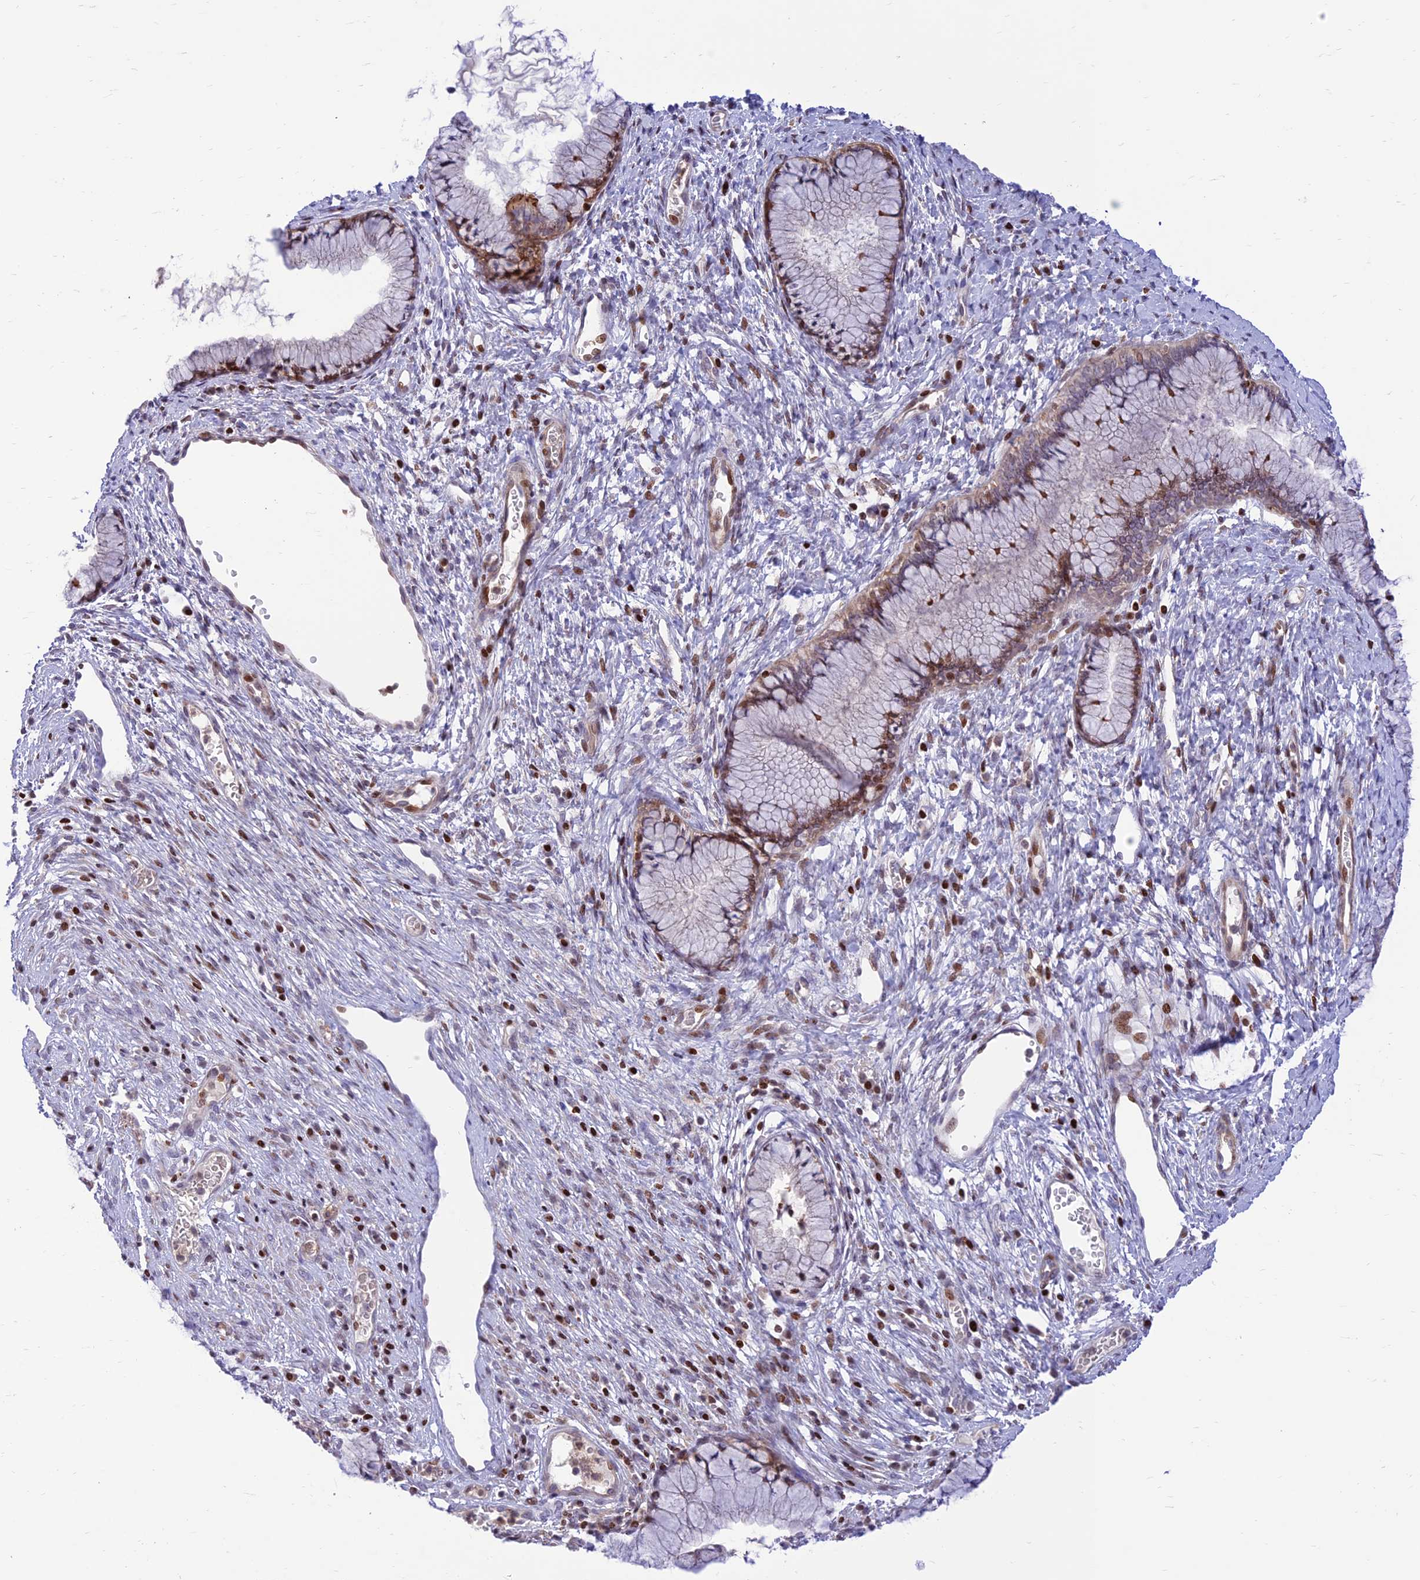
{"staining": {"intensity": "moderate", "quantity": "<25%", "location": "nuclear"}, "tissue": "cervix", "cell_type": "Glandular cells", "image_type": "normal", "snomed": [{"axis": "morphology", "description": "Normal tissue, NOS"}, {"axis": "topography", "description": "Cervix"}], "caption": "Protein analysis of unremarkable cervix displays moderate nuclear staining in approximately <25% of glandular cells. The protein of interest is stained brown, and the nuclei are stained in blue (DAB (3,3'-diaminobenzidine) IHC with brightfield microscopy, high magnification).", "gene": "FAM186B", "patient": {"sex": "female", "age": 42}}